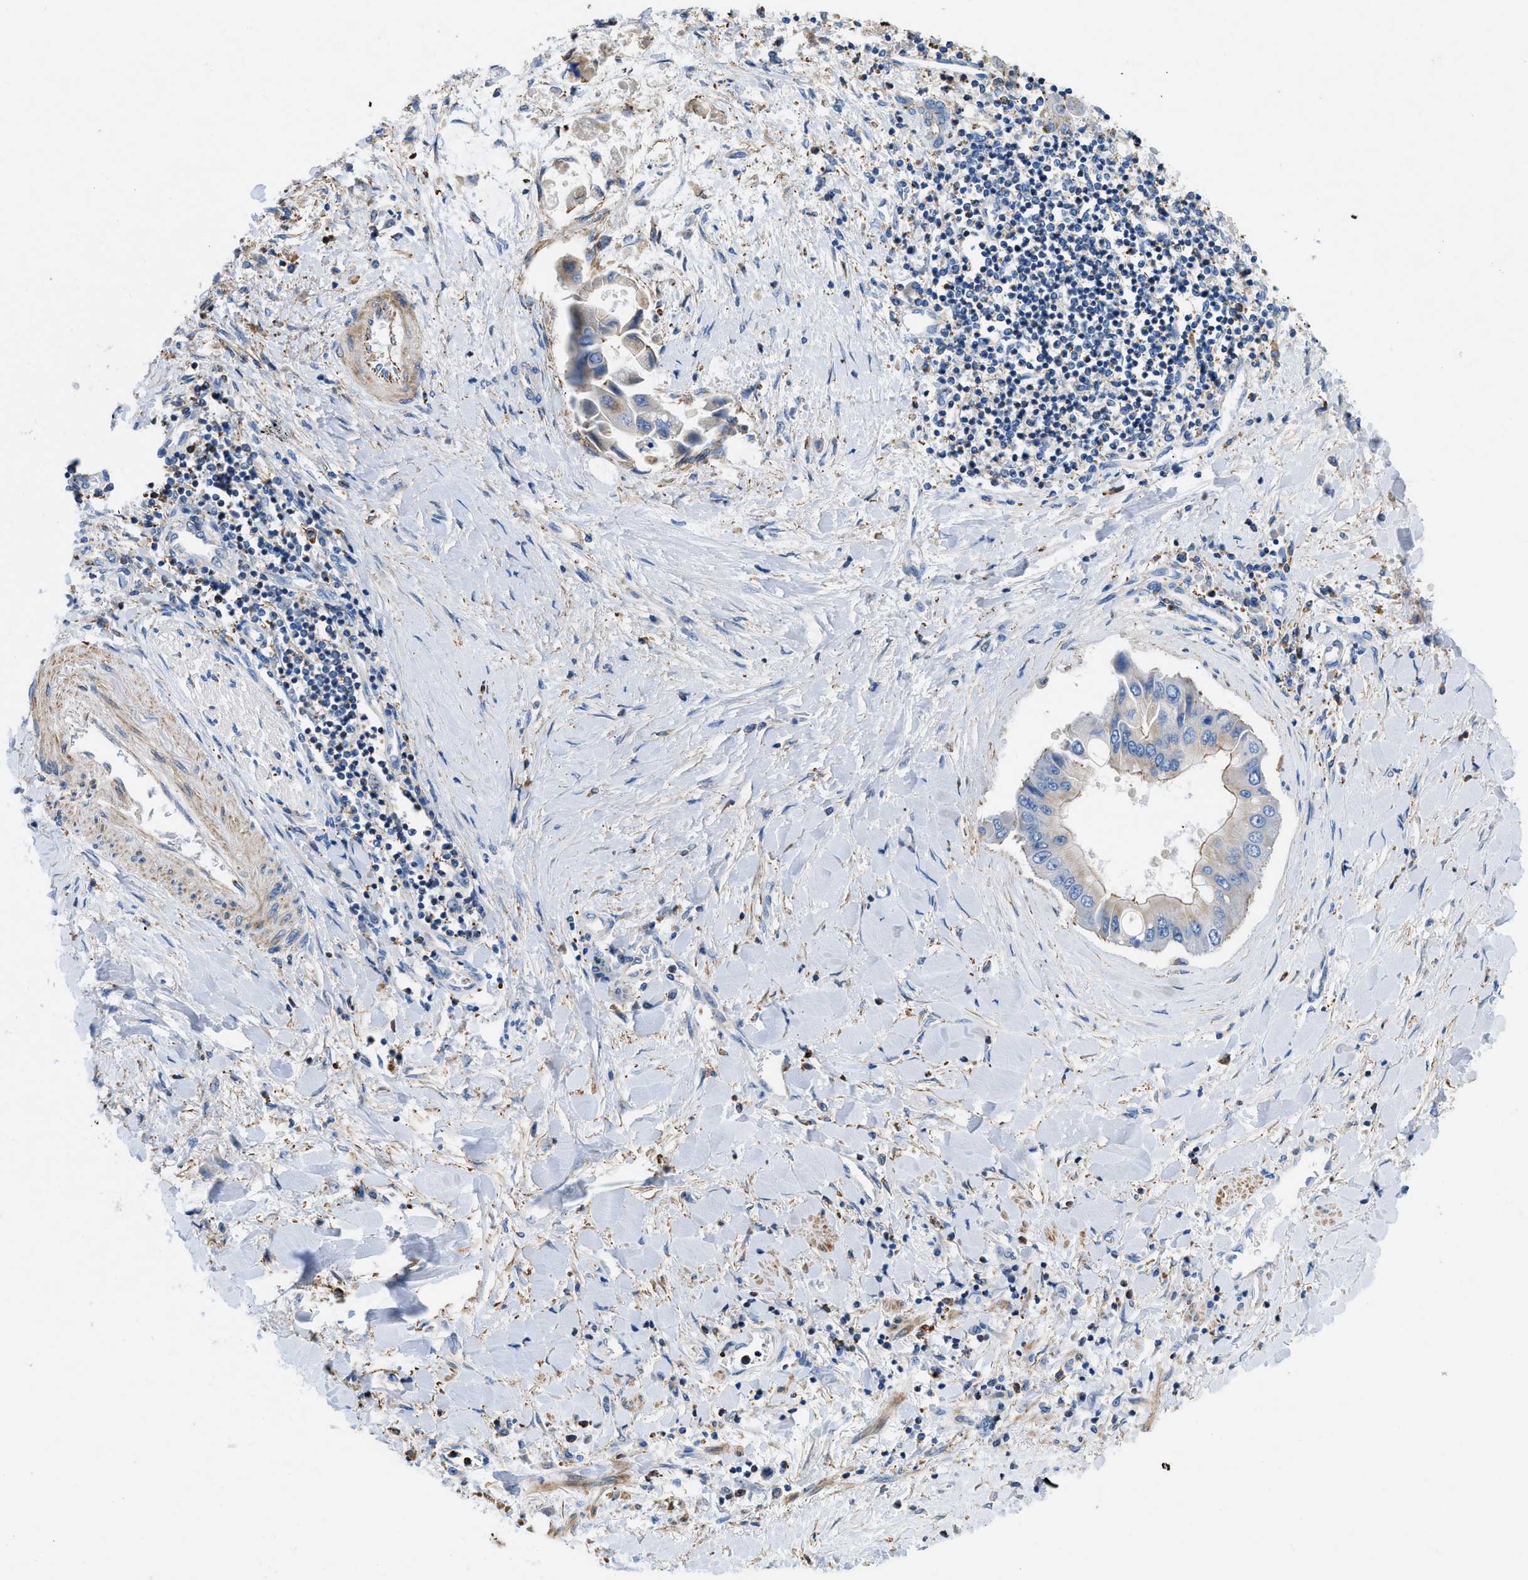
{"staining": {"intensity": "moderate", "quantity": "<25%", "location": "cytoplasmic/membranous"}, "tissue": "liver cancer", "cell_type": "Tumor cells", "image_type": "cancer", "snomed": [{"axis": "morphology", "description": "Cholangiocarcinoma"}, {"axis": "topography", "description": "Liver"}], "caption": "Liver cancer (cholangiocarcinoma) tissue demonstrates moderate cytoplasmic/membranous expression in about <25% of tumor cells, visualized by immunohistochemistry.", "gene": "ATP6V0D1", "patient": {"sex": "male", "age": 50}}